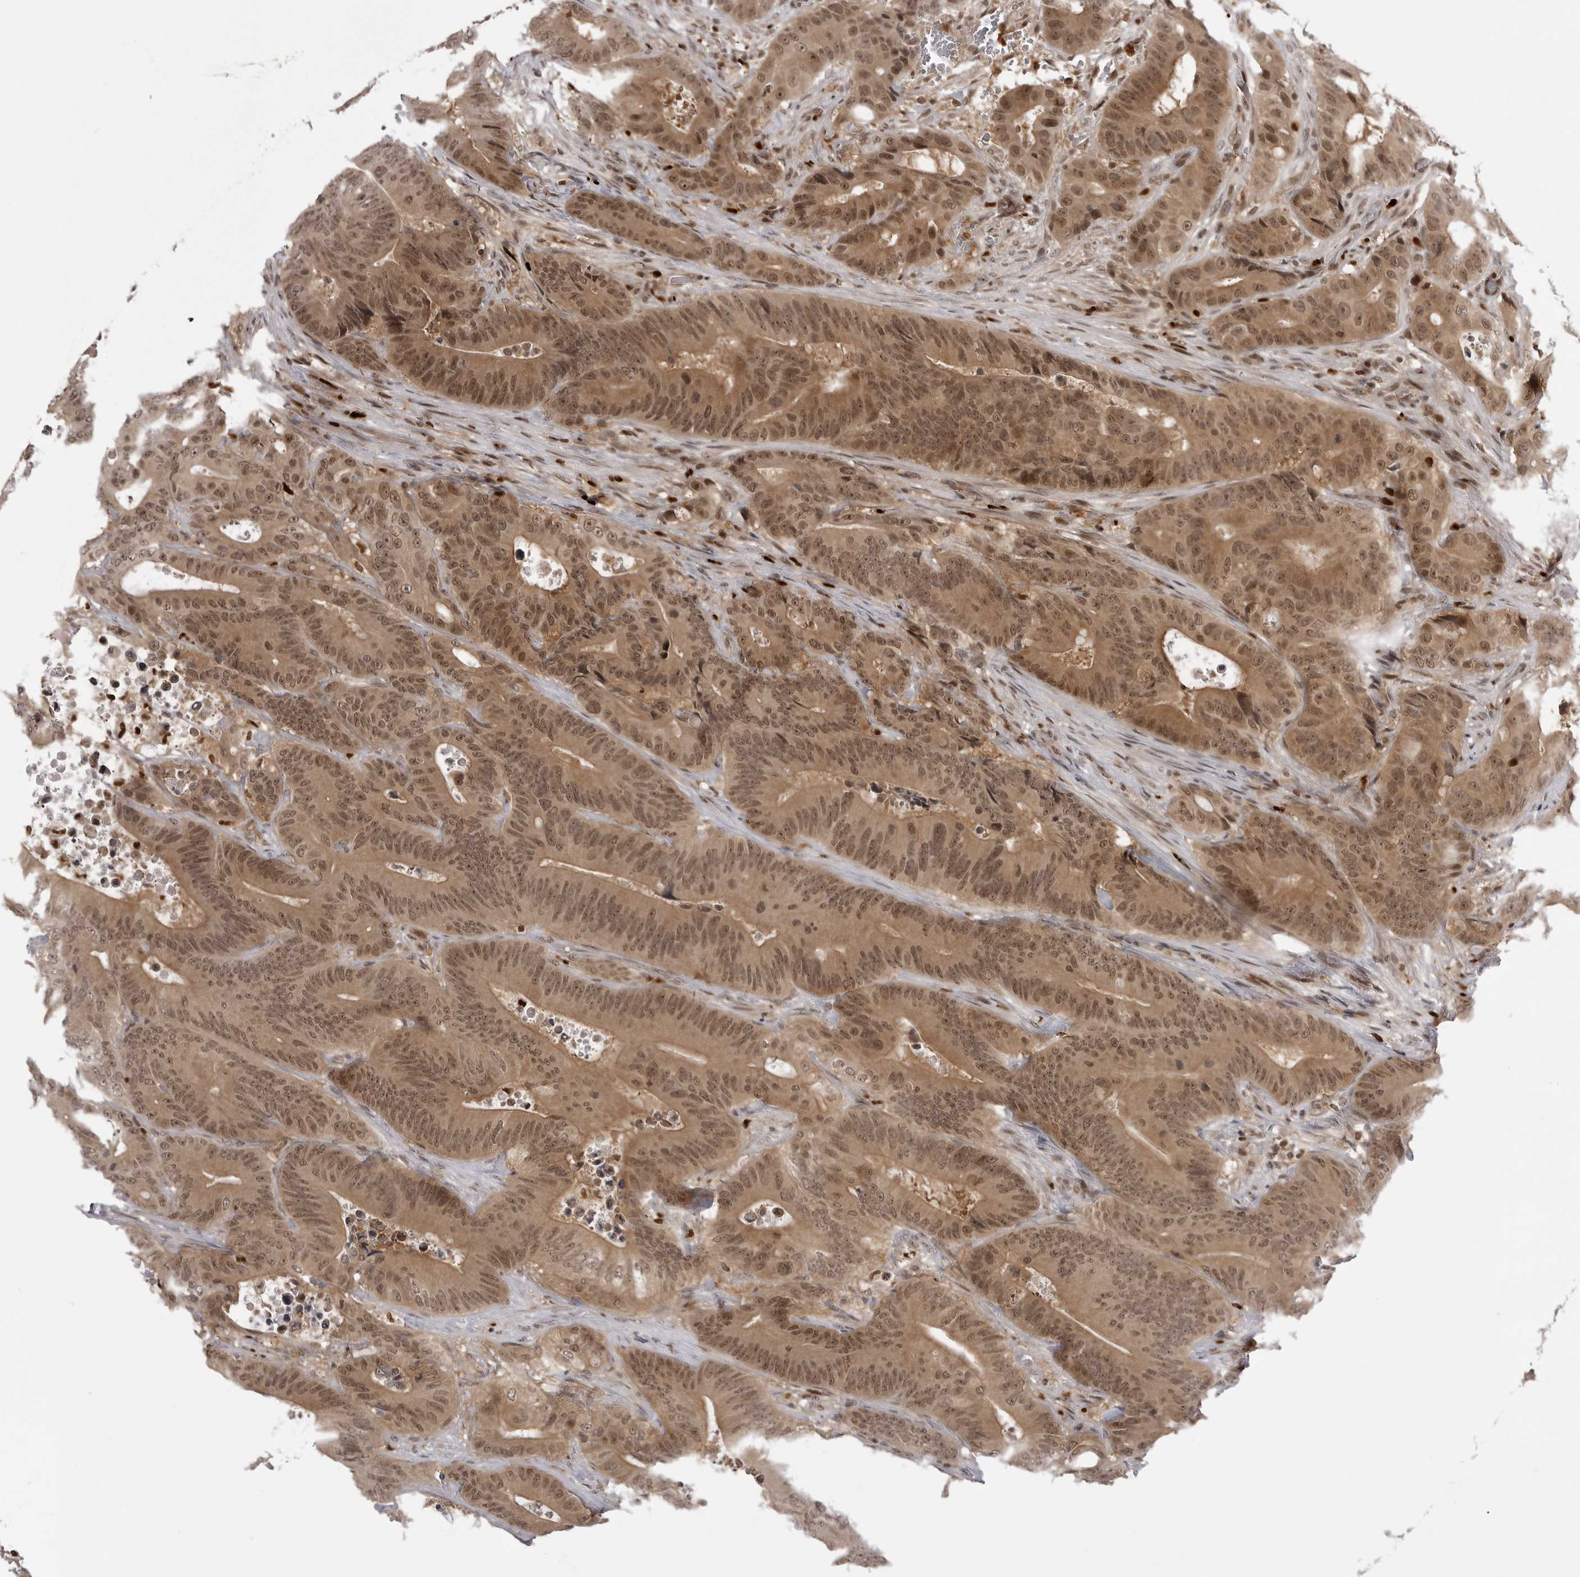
{"staining": {"intensity": "moderate", "quantity": ">75%", "location": "cytoplasmic/membranous,nuclear"}, "tissue": "colorectal cancer", "cell_type": "Tumor cells", "image_type": "cancer", "snomed": [{"axis": "morphology", "description": "Adenocarcinoma, NOS"}, {"axis": "topography", "description": "Colon"}], "caption": "Adenocarcinoma (colorectal) stained with IHC exhibits moderate cytoplasmic/membranous and nuclear positivity in approximately >75% of tumor cells.", "gene": "PTK2B", "patient": {"sex": "male", "age": 83}}